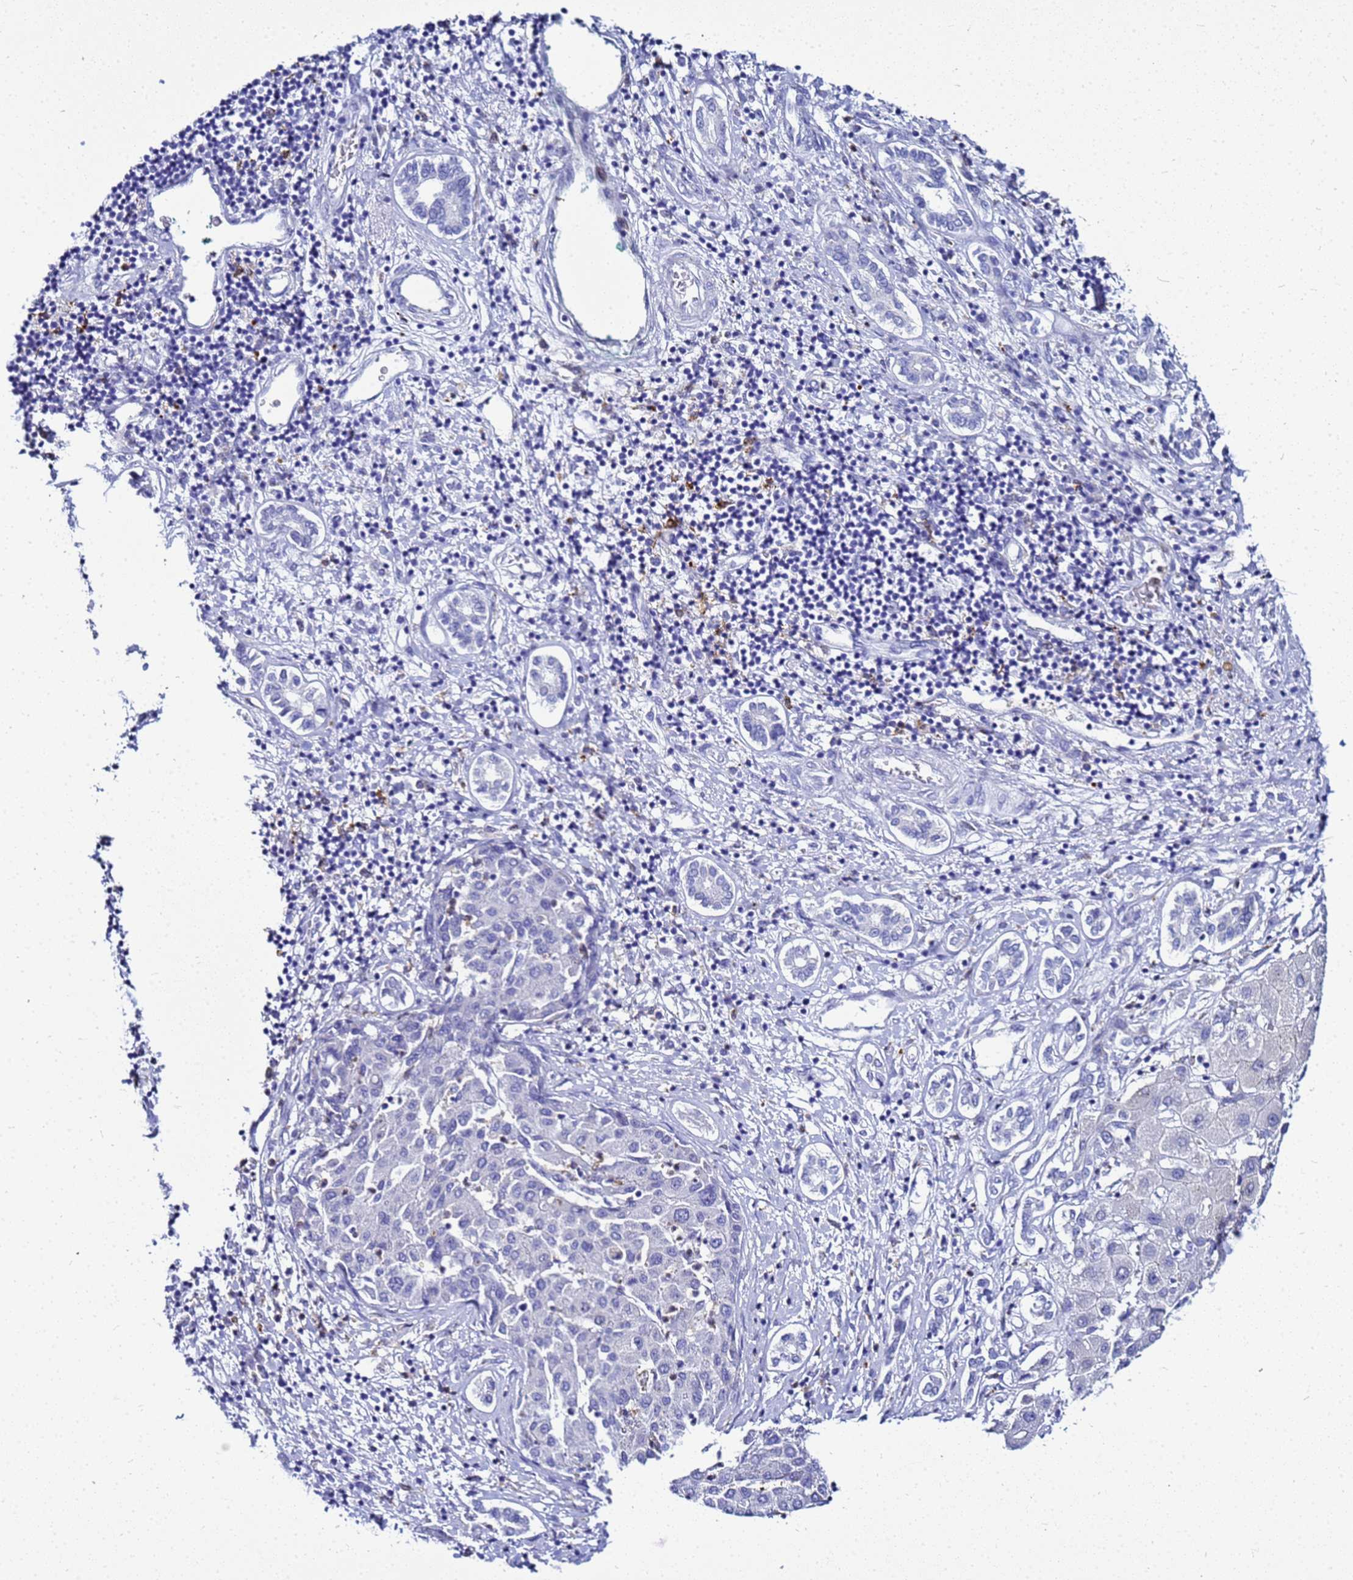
{"staining": {"intensity": "negative", "quantity": "none", "location": "none"}, "tissue": "liver cancer", "cell_type": "Tumor cells", "image_type": "cancer", "snomed": [{"axis": "morphology", "description": "Carcinoma, Hepatocellular, NOS"}, {"axis": "topography", "description": "Liver"}], "caption": "Tumor cells show no significant protein positivity in hepatocellular carcinoma (liver).", "gene": "CSTA", "patient": {"sex": "male", "age": 65}}